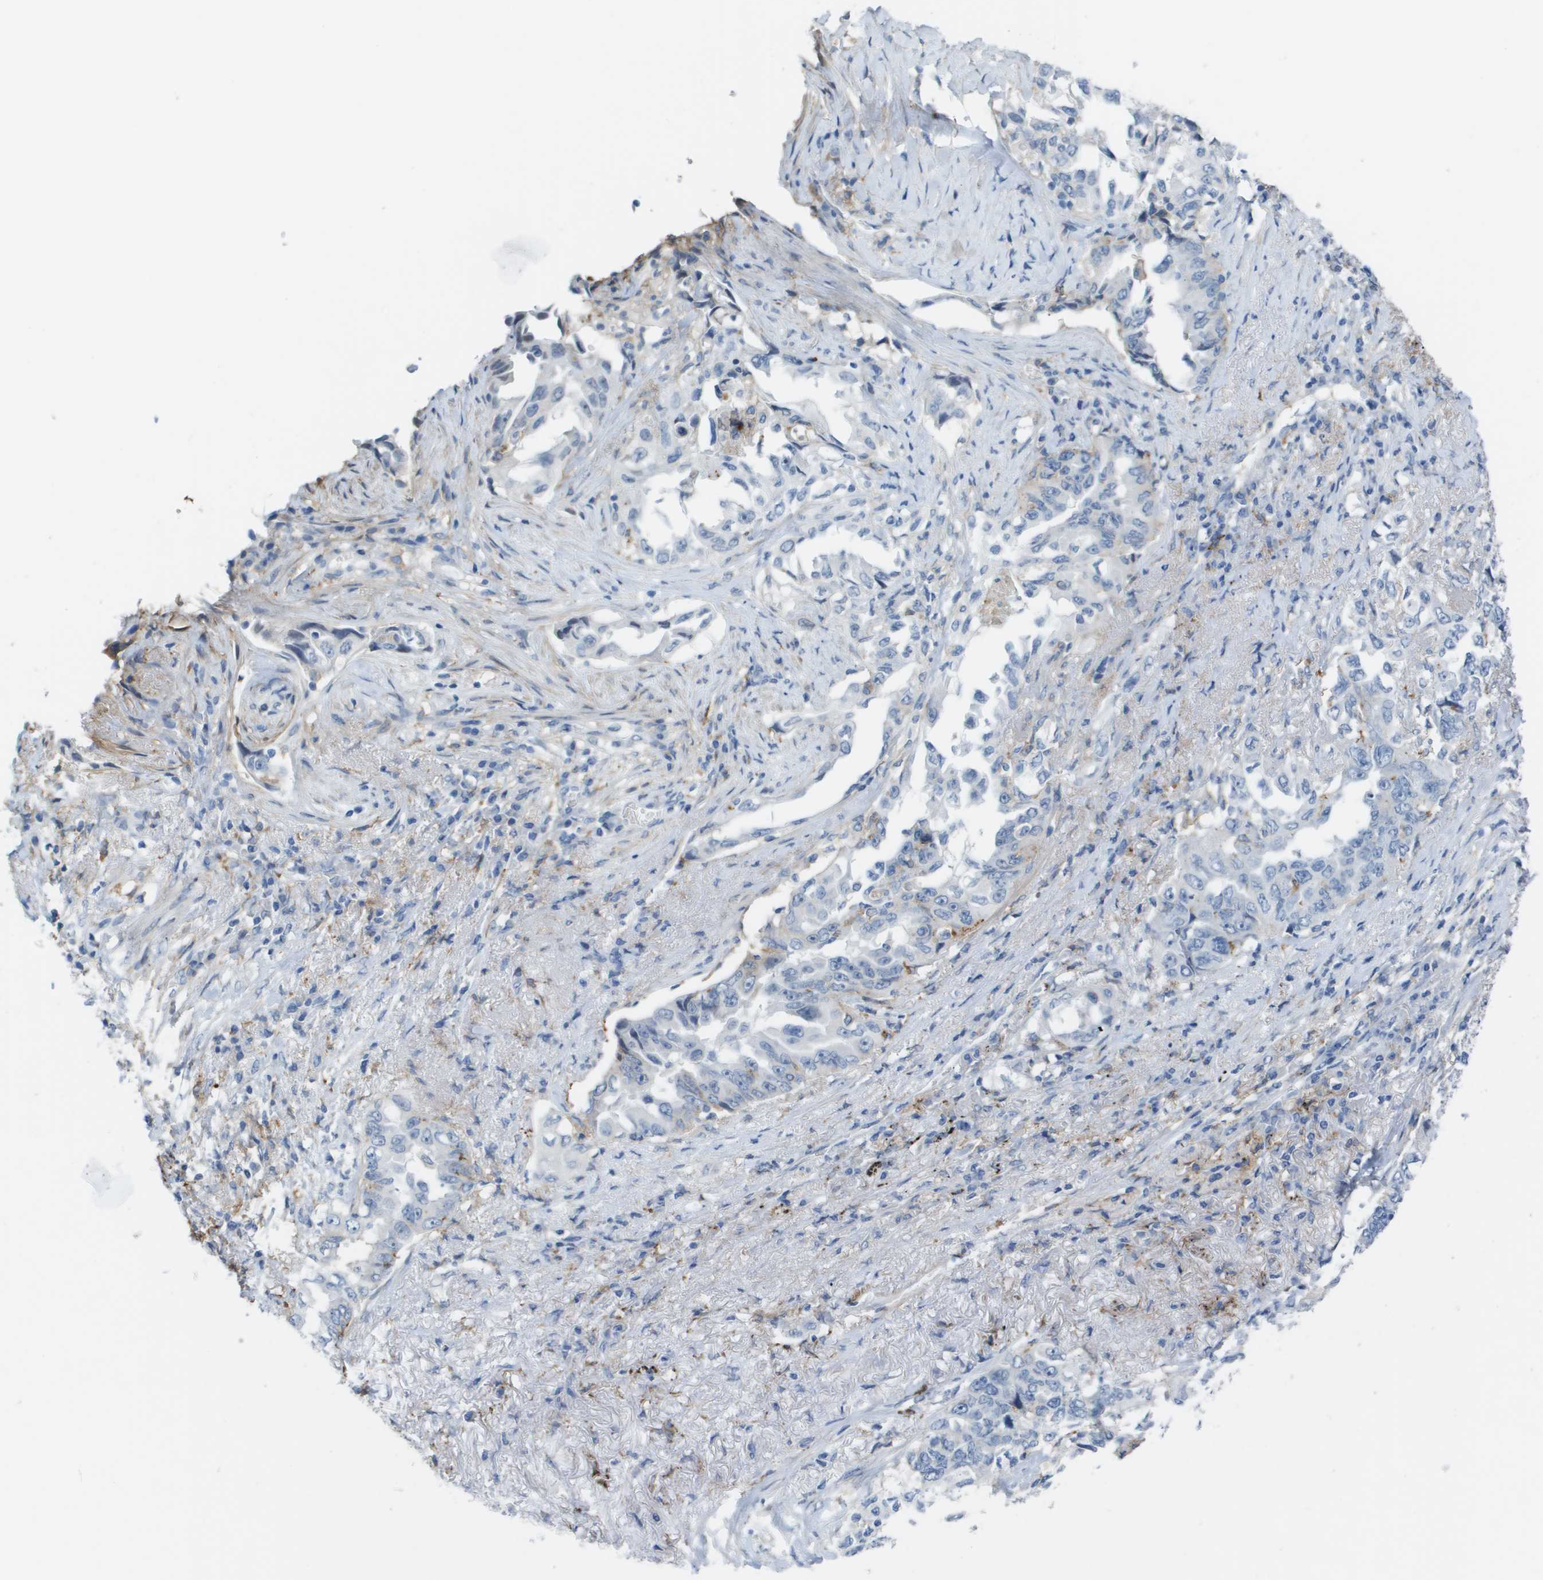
{"staining": {"intensity": "negative", "quantity": "none", "location": "none"}, "tissue": "lung cancer", "cell_type": "Tumor cells", "image_type": "cancer", "snomed": [{"axis": "morphology", "description": "Adenocarcinoma, NOS"}, {"axis": "topography", "description": "Lung"}], "caption": "This is a histopathology image of immunohistochemistry (IHC) staining of adenocarcinoma (lung), which shows no staining in tumor cells.", "gene": "ZBTB43", "patient": {"sex": "female", "age": 51}}